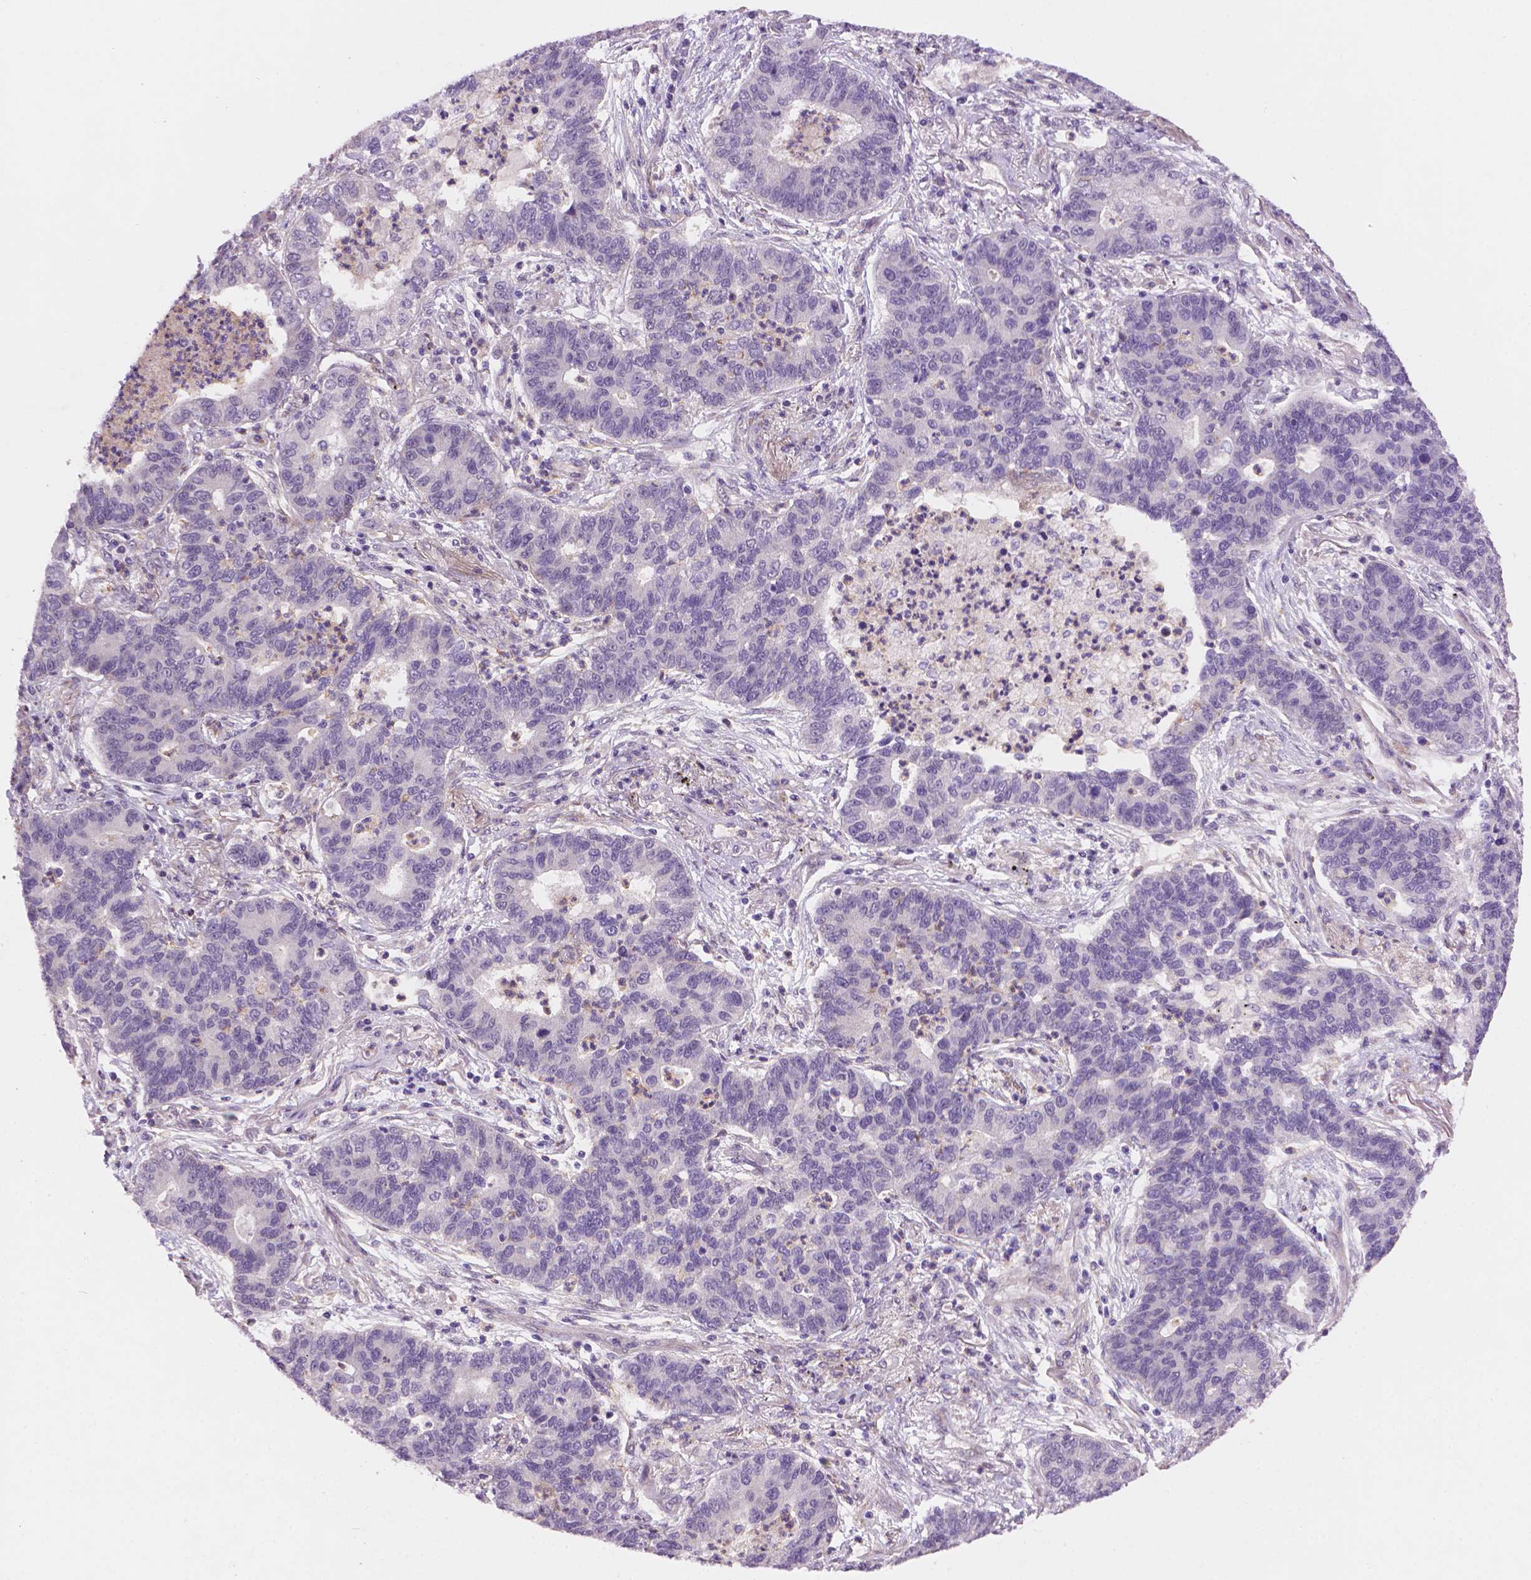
{"staining": {"intensity": "negative", "quantity": "none", "location": "none"}, "tissue": "lung cancer", "cell_type": "Tumor cells", "image_type": "cancer", "snomed": [{"axis": "morphology", "description": "Adenocarcinoma, NOS"}, {"axis": "topography", "description": "Lung"}], "caption": "A photomicrograph of human adenocarcinoma (lung) is negative for staining in tumor cells. The staining is performed using DAB (3,3'-diaminobenzidine) brown chromogen with nuclei counter-stained in using hematoxylin.", "gene": "AMMECR1", "patient": {"sex": "female", "age": 57}}